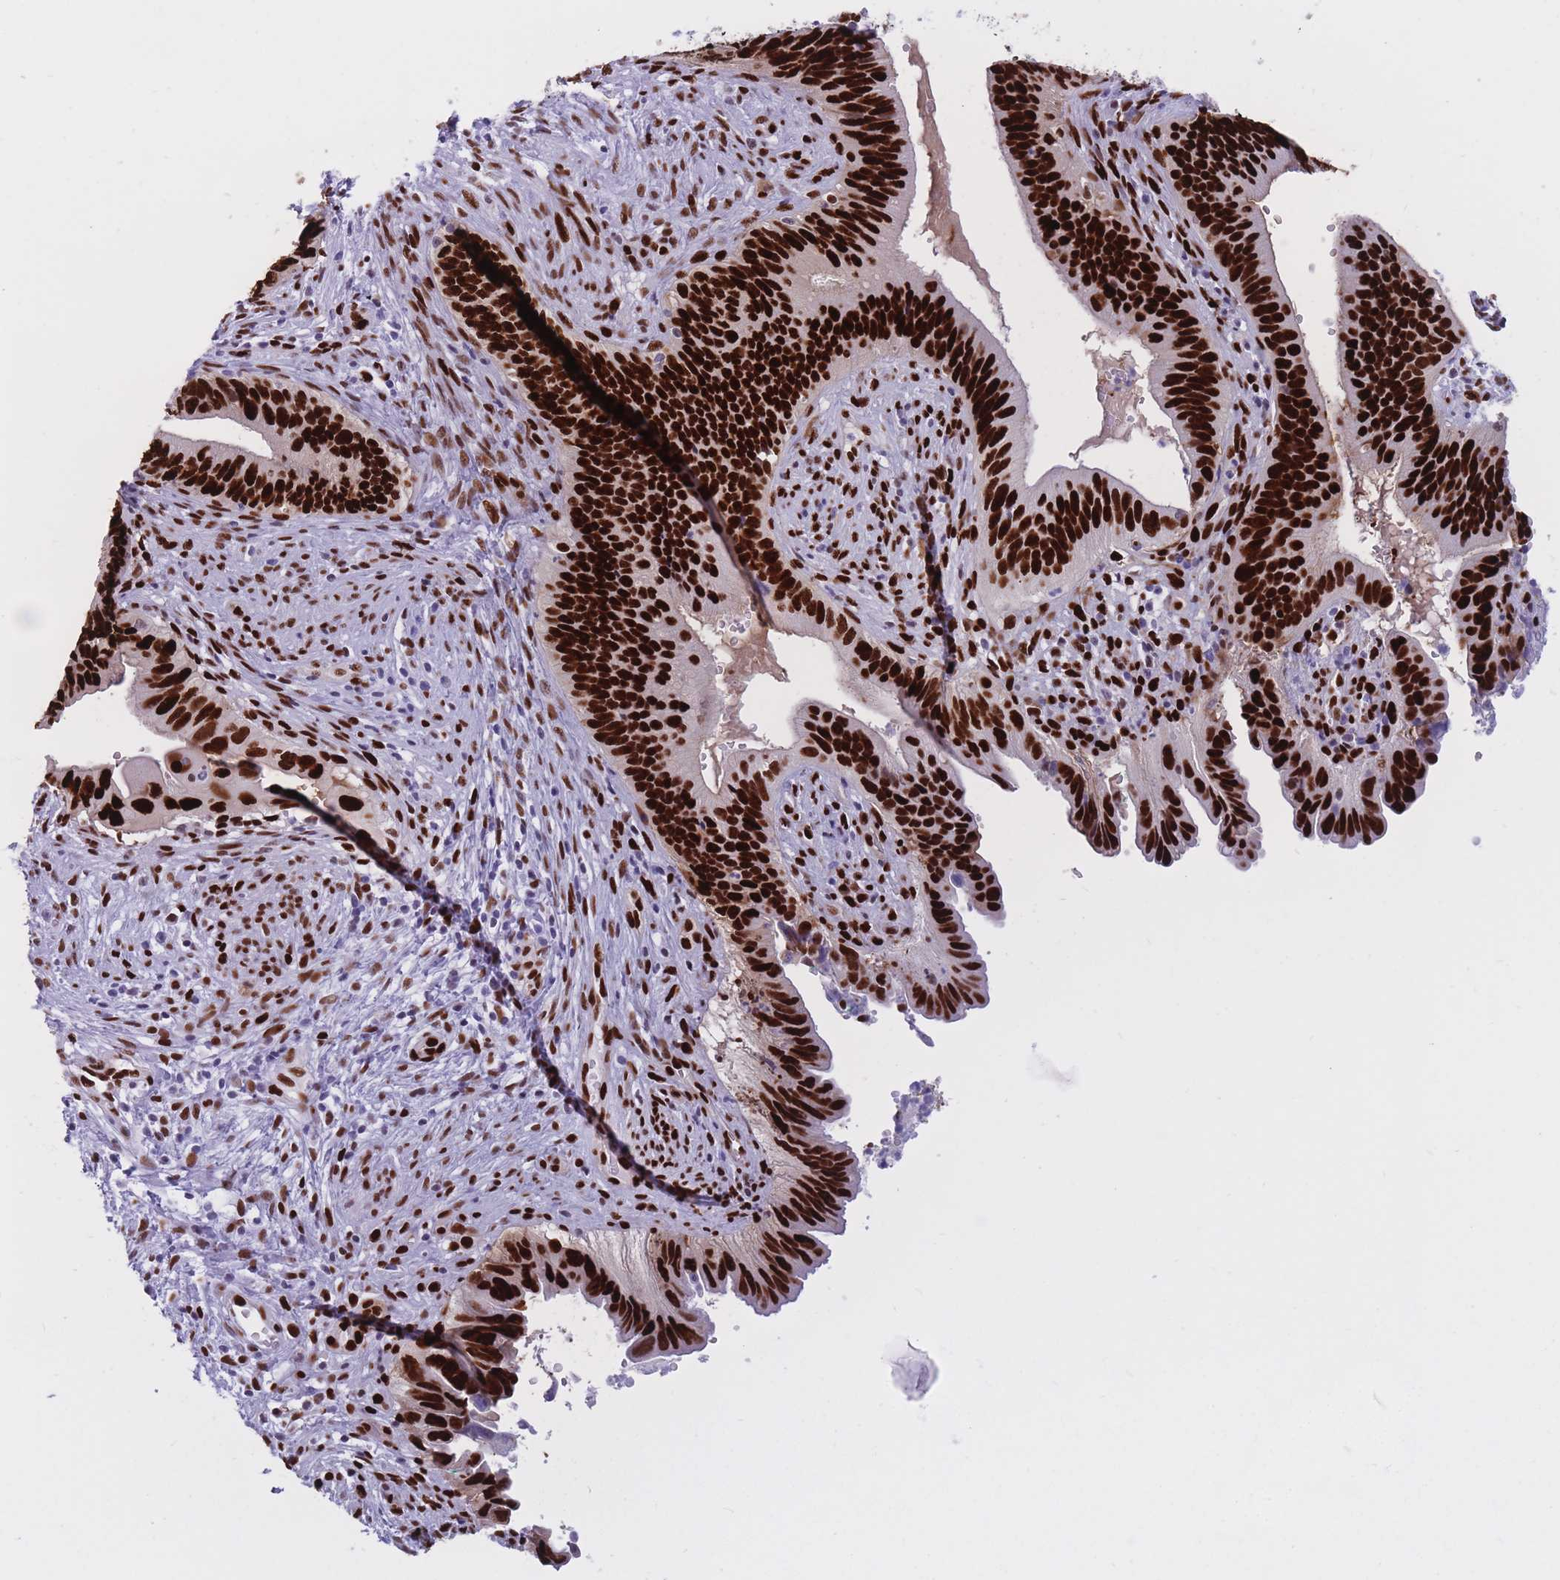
{"staining": {"intensity": "strong", "quantity": ">75%", "location": "nuclear"}, "tissue": "cervical cancer", "cell_type": "Tumor cells", "image_type": "cancer", "snomed": [{"axis": "morphology", "description": "Adenocarcinoma, NOS"}, {"axis": "topography", "description": "Cervix"}], "caption": "Protein expression analysis of cervical cancer (adenocarcinoma) shows strong nuclear expression in approximately >75% of tumor cells.", "gene": "NASP", "patient": {"sex": "female", "age": 42}}